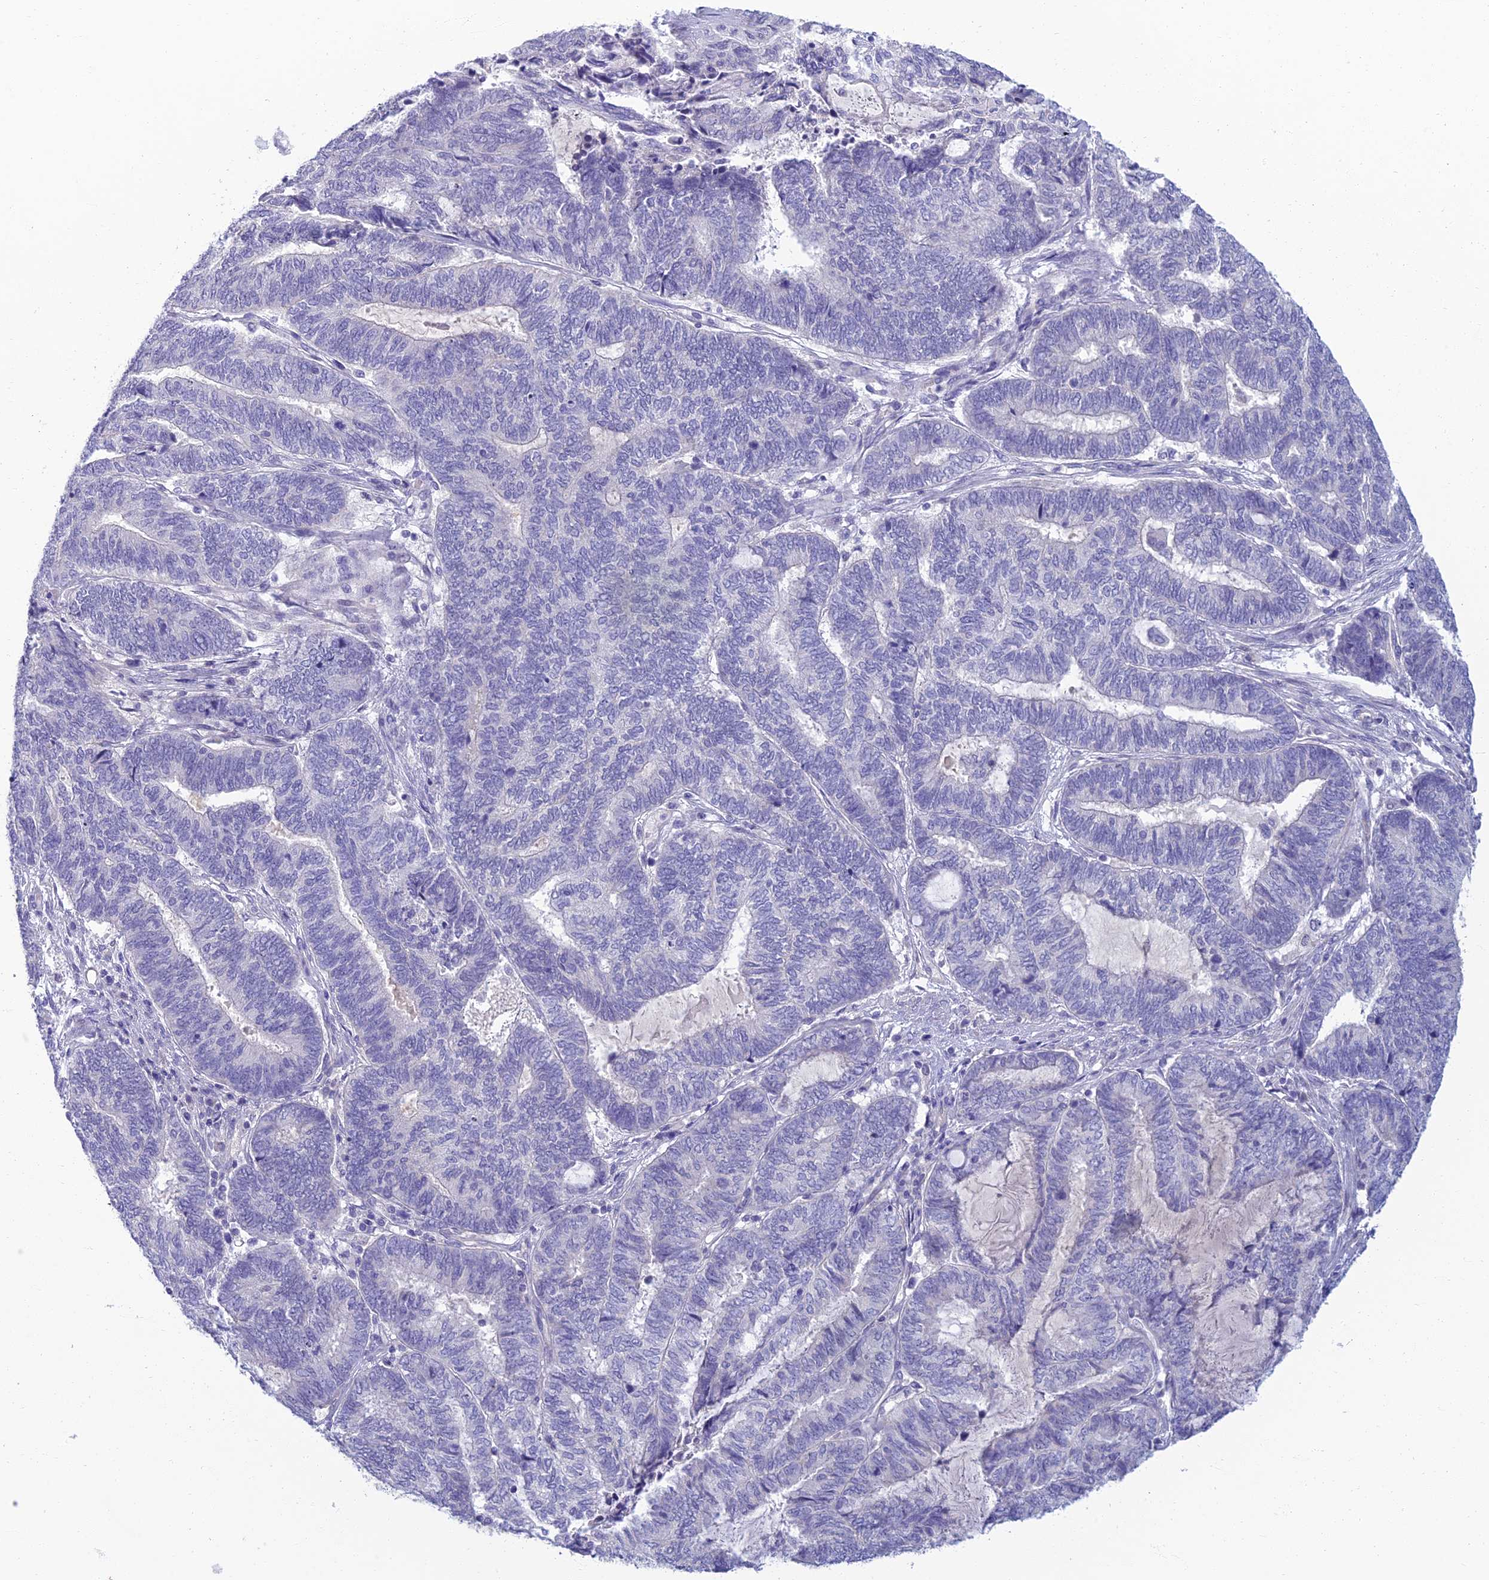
{"staining": {"intensity": "negative", "quantity": "none", "location": "none"}, "tissue": "endometrial cancer", "cell_type": "Tumor cells", "image_type": "cancer", "snomed": [{"axis": "morphology", "description": "Adenocarcinoma, NOS"}, {"axis": "topography", "description": "Uterus"}, {"axis": "topography", "description": "Endometrium"}], "caption": "An immunohistochemistry photomicrograph of endometrial cancer (adenocarcinoma) is shown. There is no staining in tumor cells of endometrial cancer (adenocarcinoma).", "gene": "SLC25A41", "patient": {"sex": "female", "age": 70}}